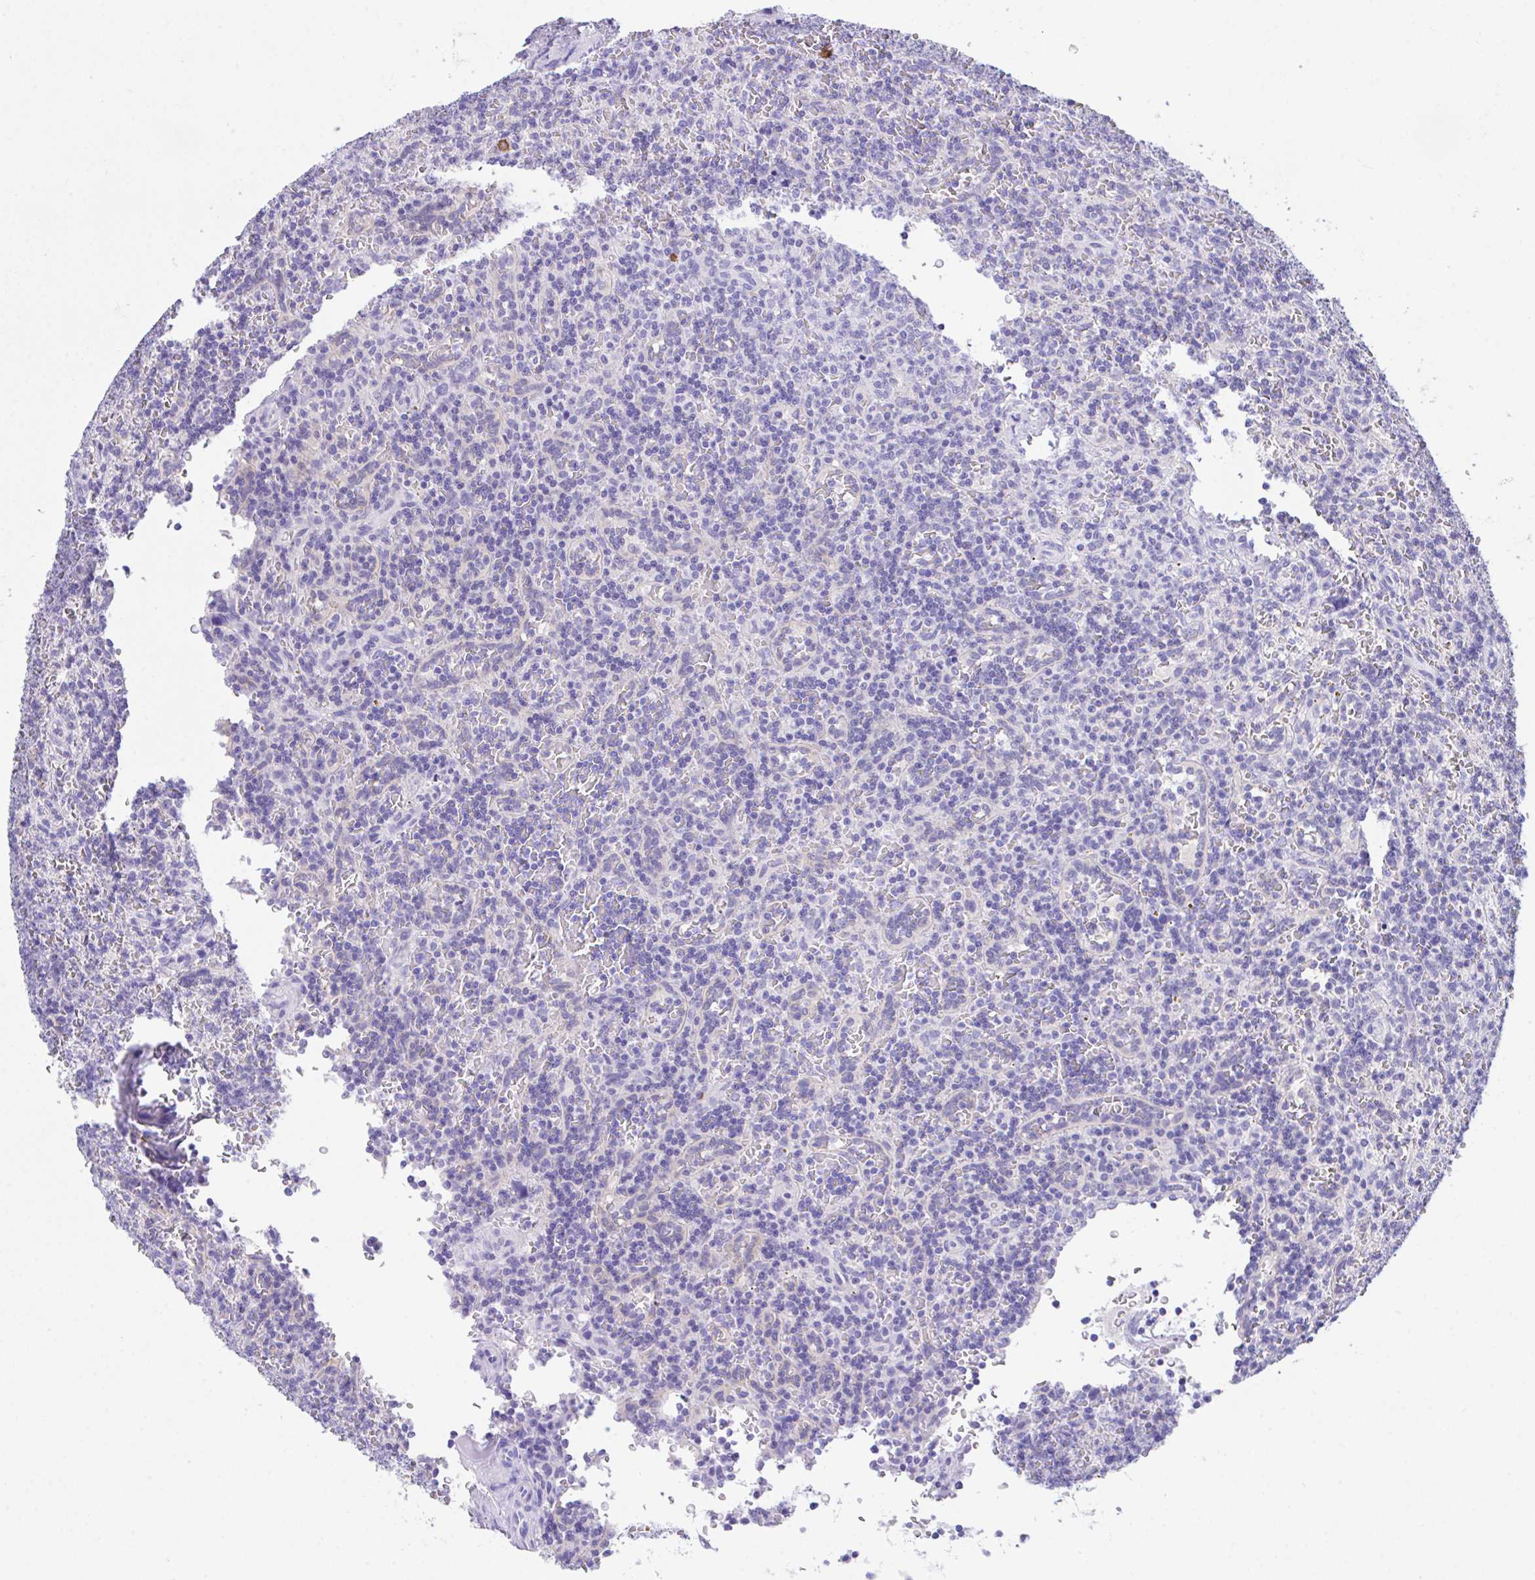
{"staining": {"intensity": "negative", "quantity": "none", "location": "none"}, "tissue": "lymphoma", "cell_type": "Tumor cells", "image_type": "cancer", "snomed": [{"axis": "morphology", "description": "Malignant lymphoma, non-Hodgkin's type, Low grade"}, {"axis": "topography", "description": "Spleen"}], "caption": "Photomicrograph shows no significant protein positivity in tumor cells of lymphoma.", "gene": "HACD4", "patient": {"sex": "male", "age": 73}}